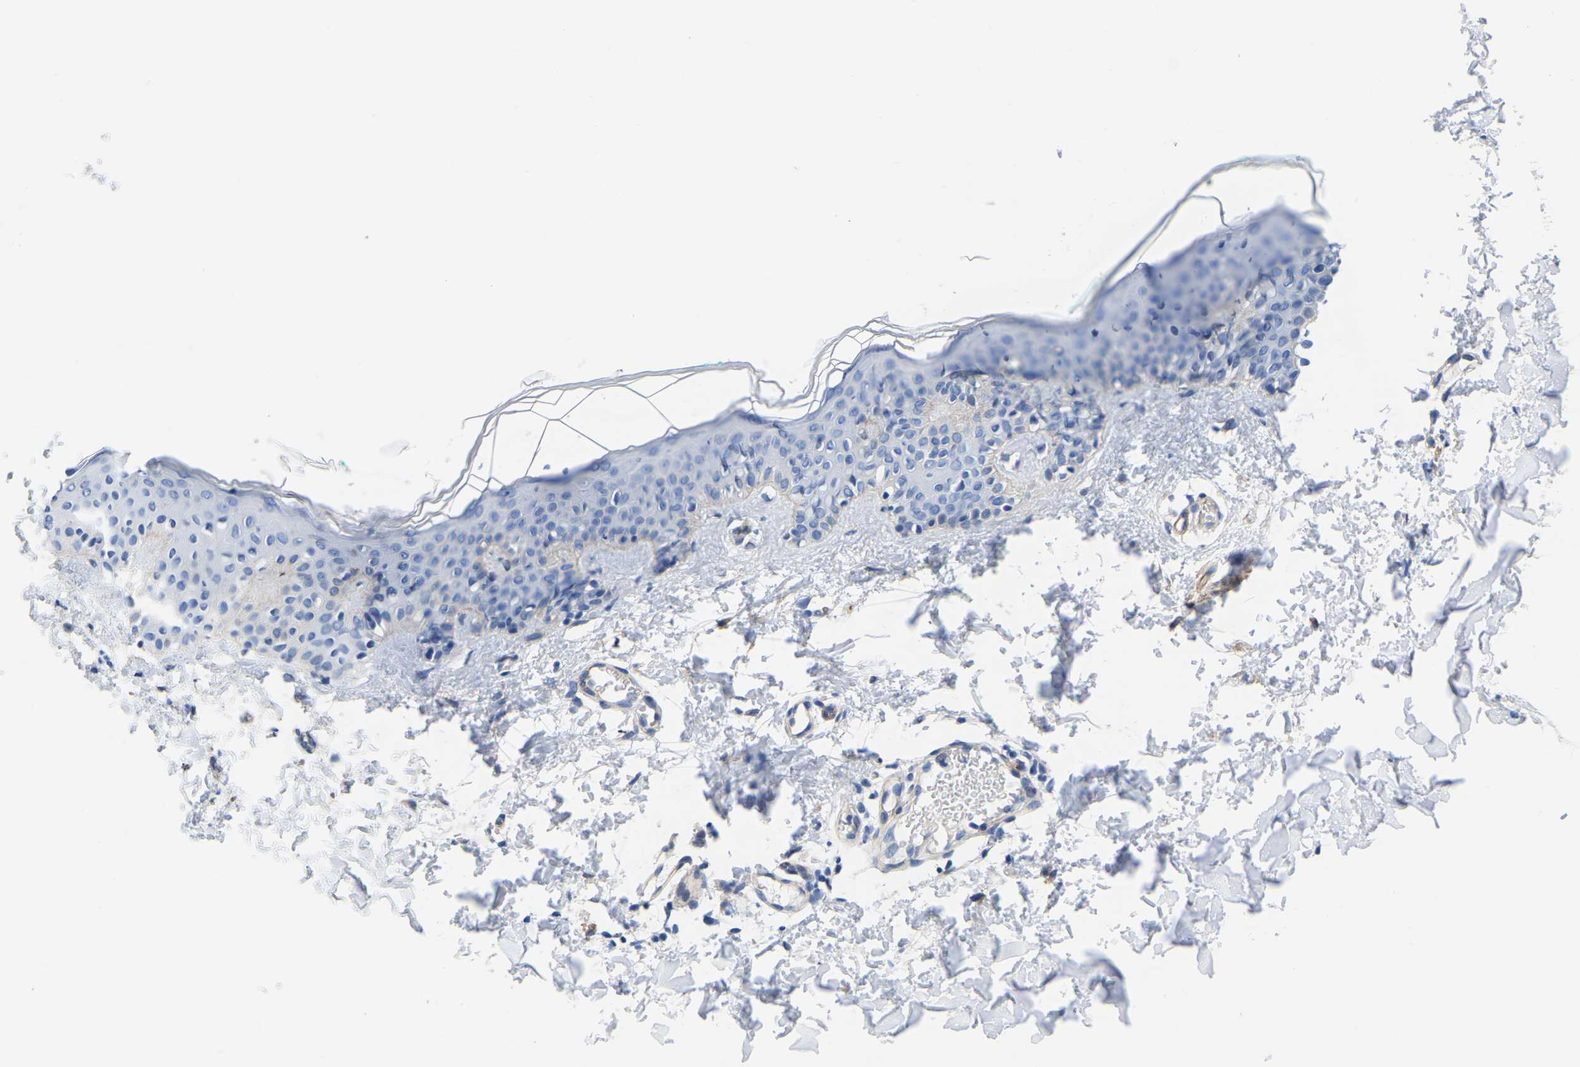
{"staining": {"intensity": "negative", "quantity": "none", "location": "none"}, "tissue": "skin", "cell_type": "Fibroblasts", "image_type": "normal", "snomed": [{"axis": "morphology", "description": "Normal tissue, NOS"}, {"axis": "topography", "description": "Skin"}], "caption": "A high-resolution photomicrograph shows immunohistochemistry (IHC) staining of benign skin, which displays no significant positivity in fibroblasts.", "gene": "SLC45A3", "patient": {"sex": "male", "age": 30}}